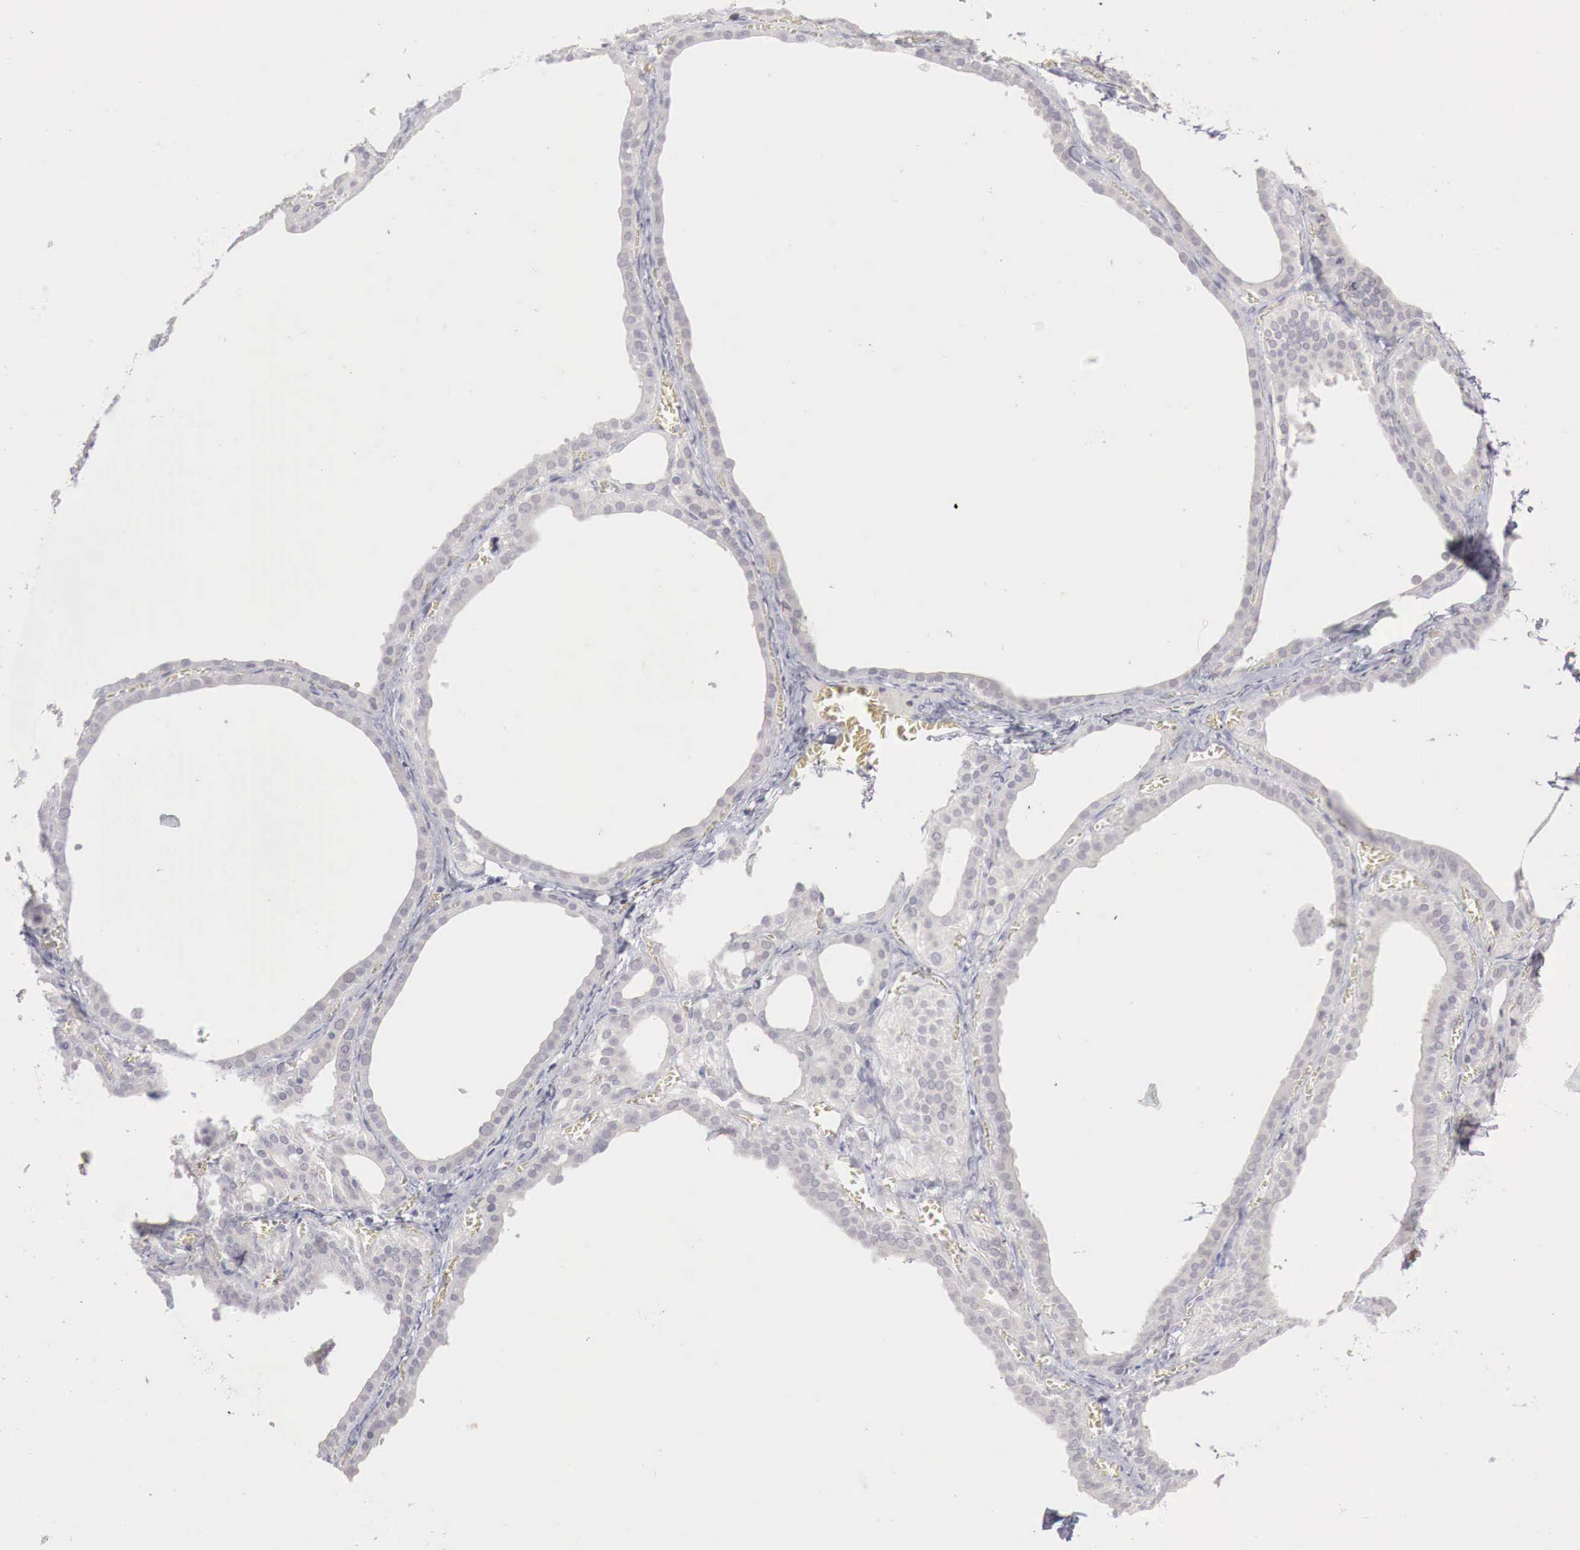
{"staining": {"intensity": "negative", "quantity": "none", "location": "none"}, "tissue": "thyroid gland", "cell_type": "Glandular cells", "image_type": "normal", "snomed": [{"axis": "morphology", "description": "Normal tissue, NOS"}, {"axis": "topography", "description": "Thyroid gland"}], "caption": "DAB (3,3'-diaminobenzidine) immunohistochemical staining of benign human thyroid gland demonstrates no significant expression in glandular cells.", "gene": "GATA1", "patient": {"sex": "female", "age": 55}}